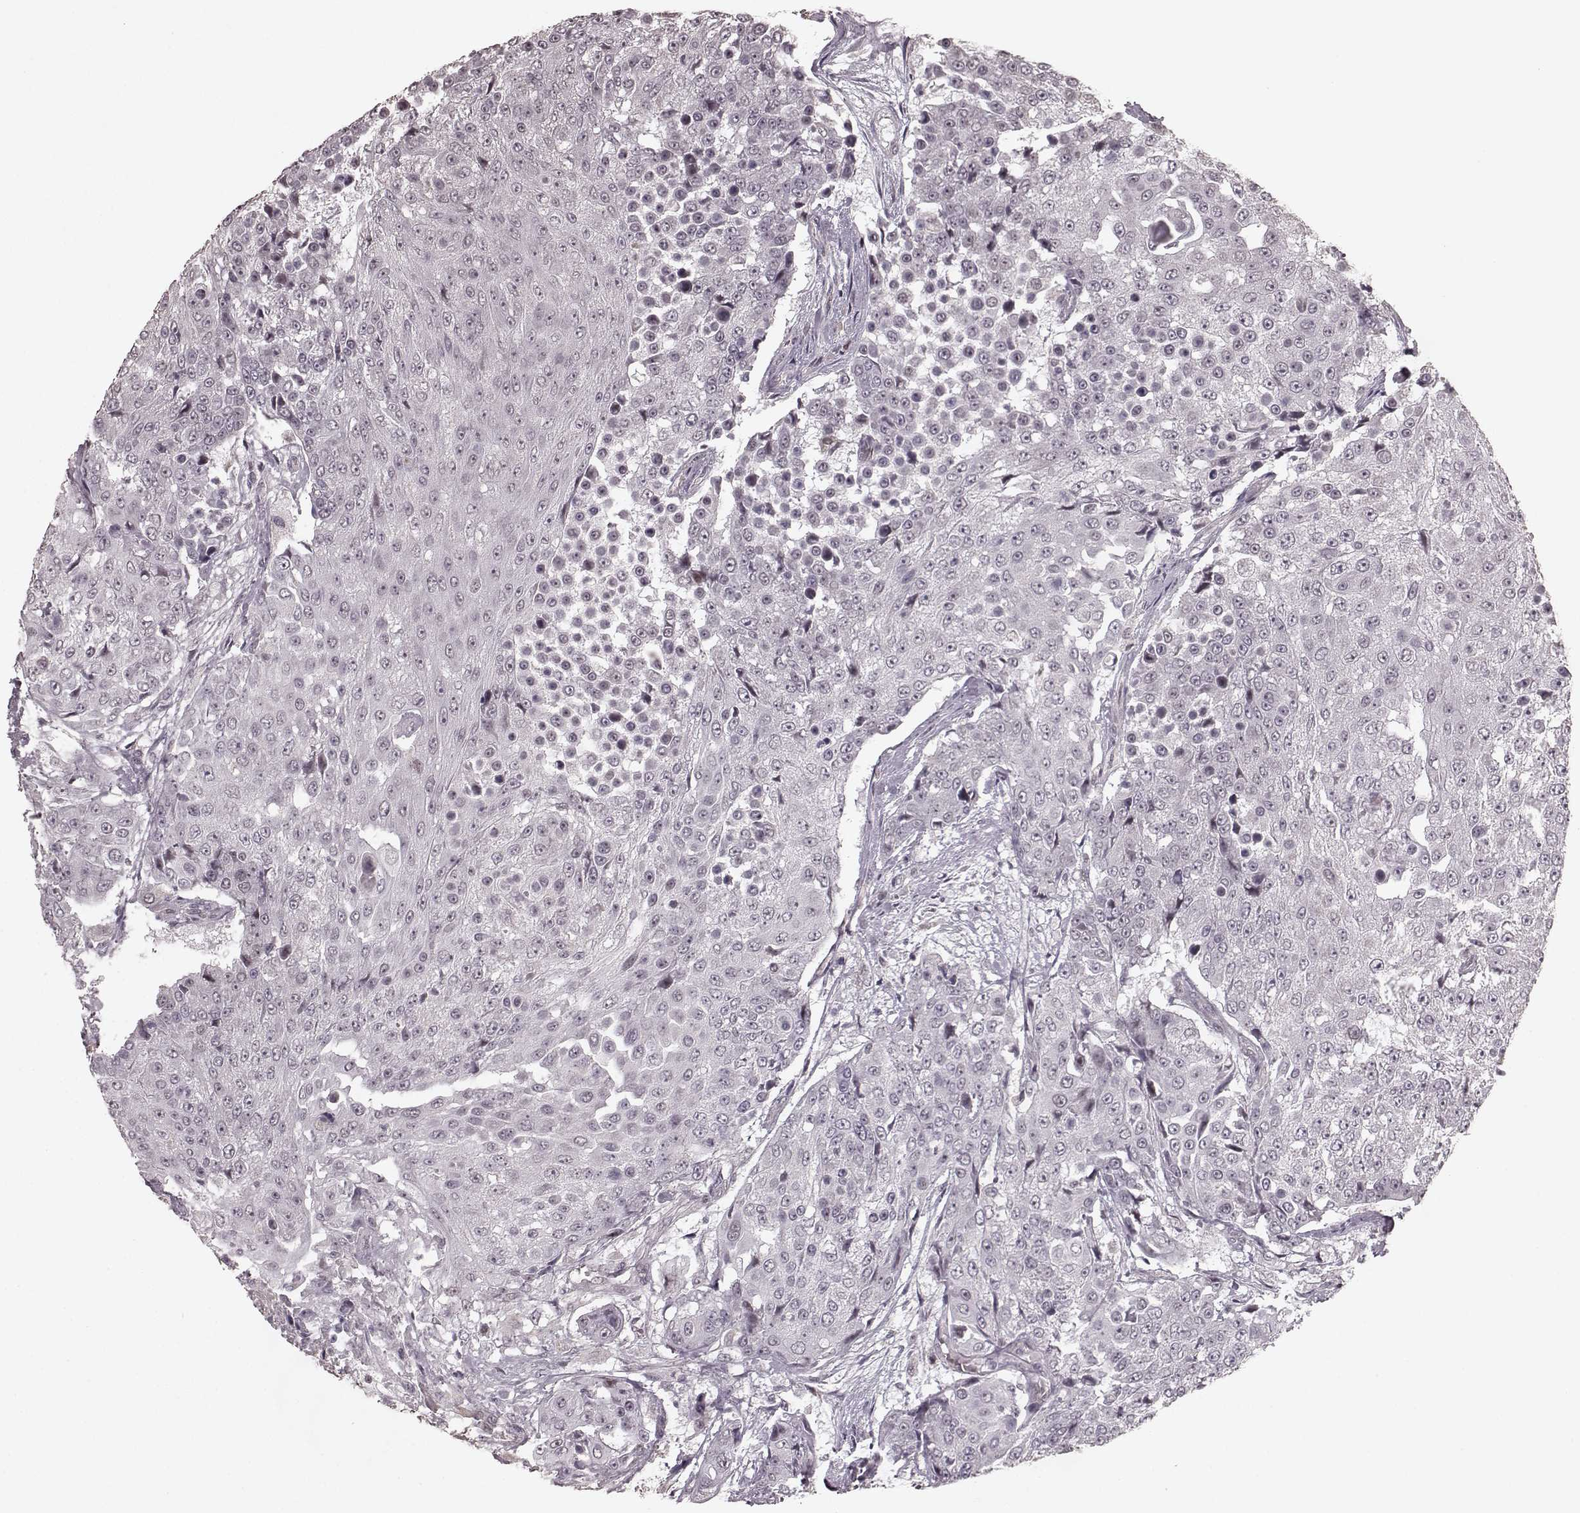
{"staining": {"intensity": "negative", "quantity": "none", "location": "none"}, "tissue": "urothelial cancer", "cell_type": "Tumor cells", "image_type": "cancer", "snomed": [{"axis": "morphology", "description": "Urothelial carcinoma, High grade"}, {"axis": "topography", "description": "Urinary bladder"}], "caption": "Immunohistochemical staining of human urothelial carcinoma (high-grade) exhibits no significant positivity in tumor cells. (Brightfield microscopy of DAB IHC at high magnification).", "gene": "PLCB4", "patient": {"sex": "female", "age": 63}}